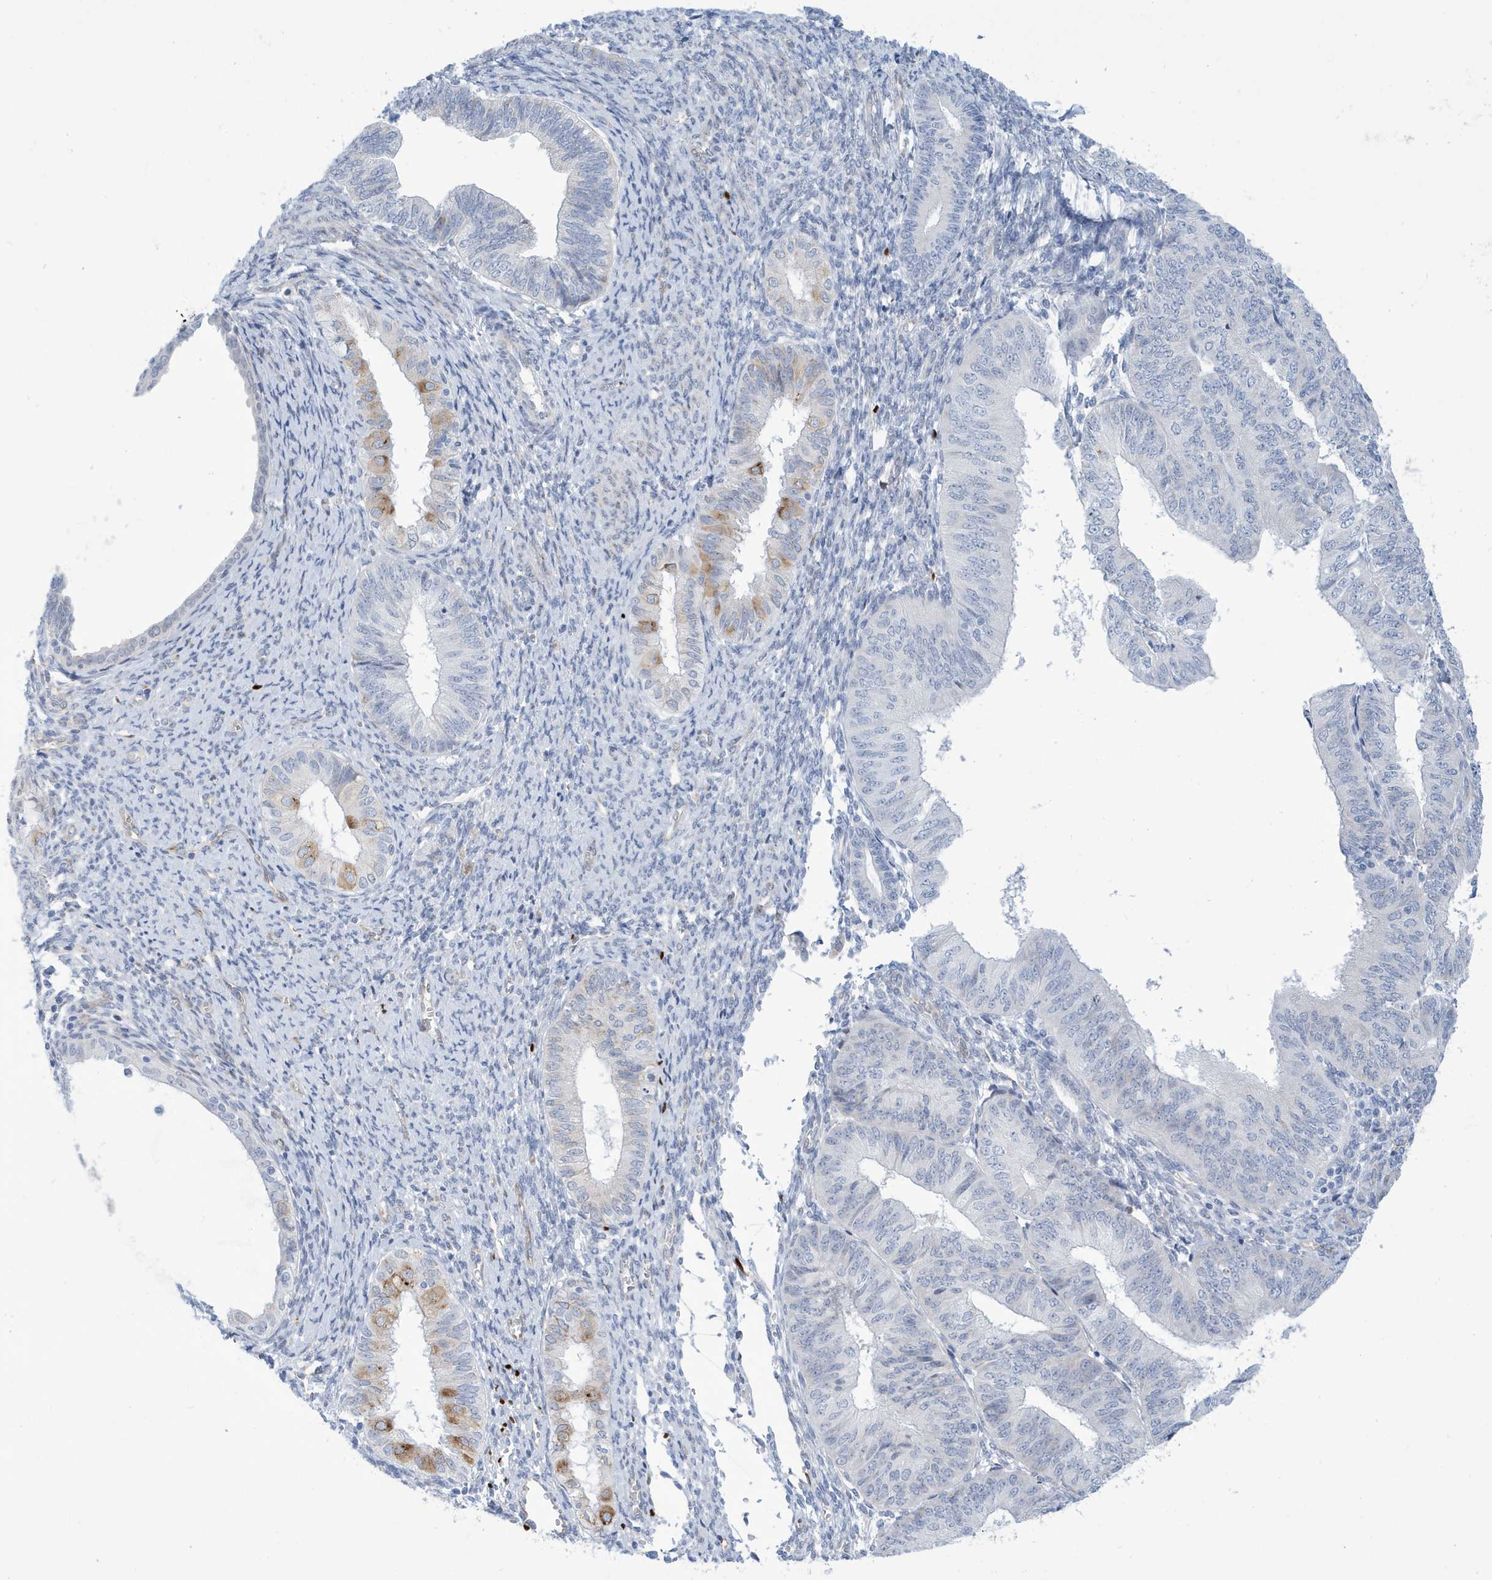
{"staining": {"intensity": "moderate", "quantity": "<25%", "location": "cytoplasmic/membranous"}, "tissue": "endometrial cancer", "cell_type": "Tumor cells", "image_type": "cancer", "snomed": [{"axis": "morphology", "description": "Adenocarcinoma, NOS"}, {"axis": "topography", "description": "Endometrium"}], "caption": "Immunohistochemical staining of human adenocarcinoma (endometrial) demonstrates low levels of moderate cytoplasmic/membranous positivity in about <25% of tumor cells. The staining is performed using DAB brown chromogen to label protein expression. The nuclei are counter-stained blue using hematoxylin.", "gene": "SEMA3F", "patient": {"sex": "female", "age": 58}}